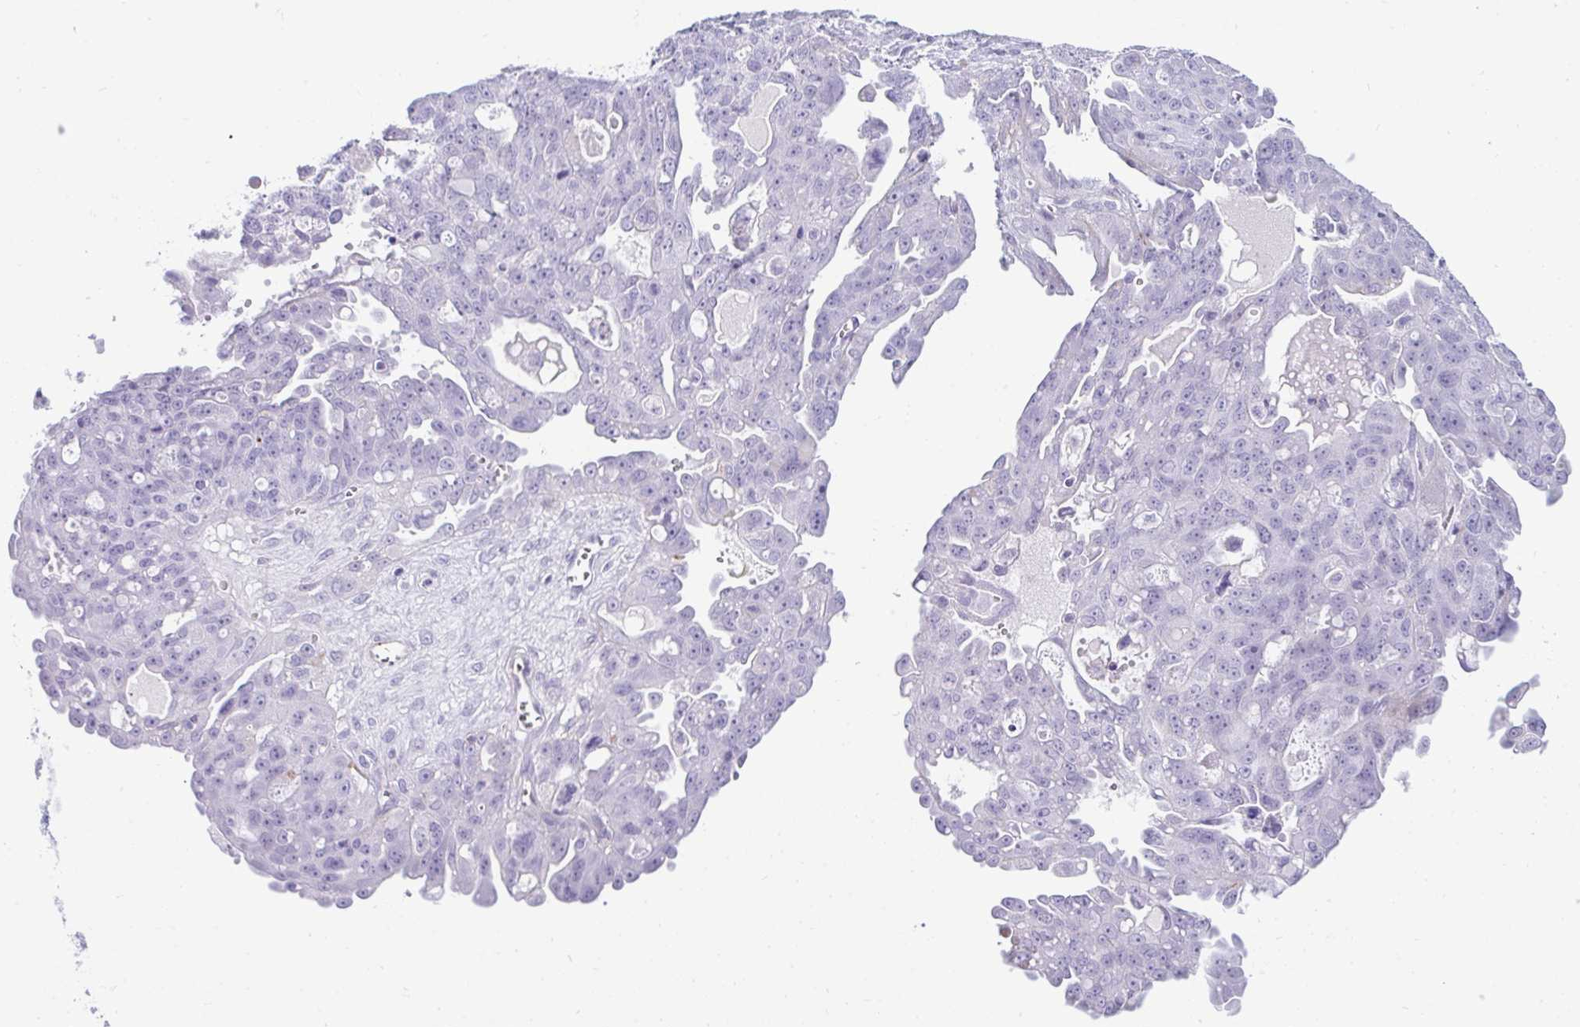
{"staining": {"intensity": "negative", "quantity": "none", "location": "none"}, "tissue": "ovarian cancer", "cell_type": "Tumor cells", "image_type": "cancer", "snomed": [{"axis": "morphology", "description": "Carcinoma, endometroid"}, {"axis": "topography", "description": "Ovary"}], "caption": "This is a photomicrograph of immunohistochemistry (IHC) staining of endometroid carcinoma (ovarian), which shows no expression in tumor cells. (Stains: DAB (3,3'-diaminobenzidine) immunohistochemistry with hematoxylin counter stain, Microscopy: brightfield microscopy at high magnification).", "gene": "UBL3", "patient": {"sex": "female", "age": 70}}